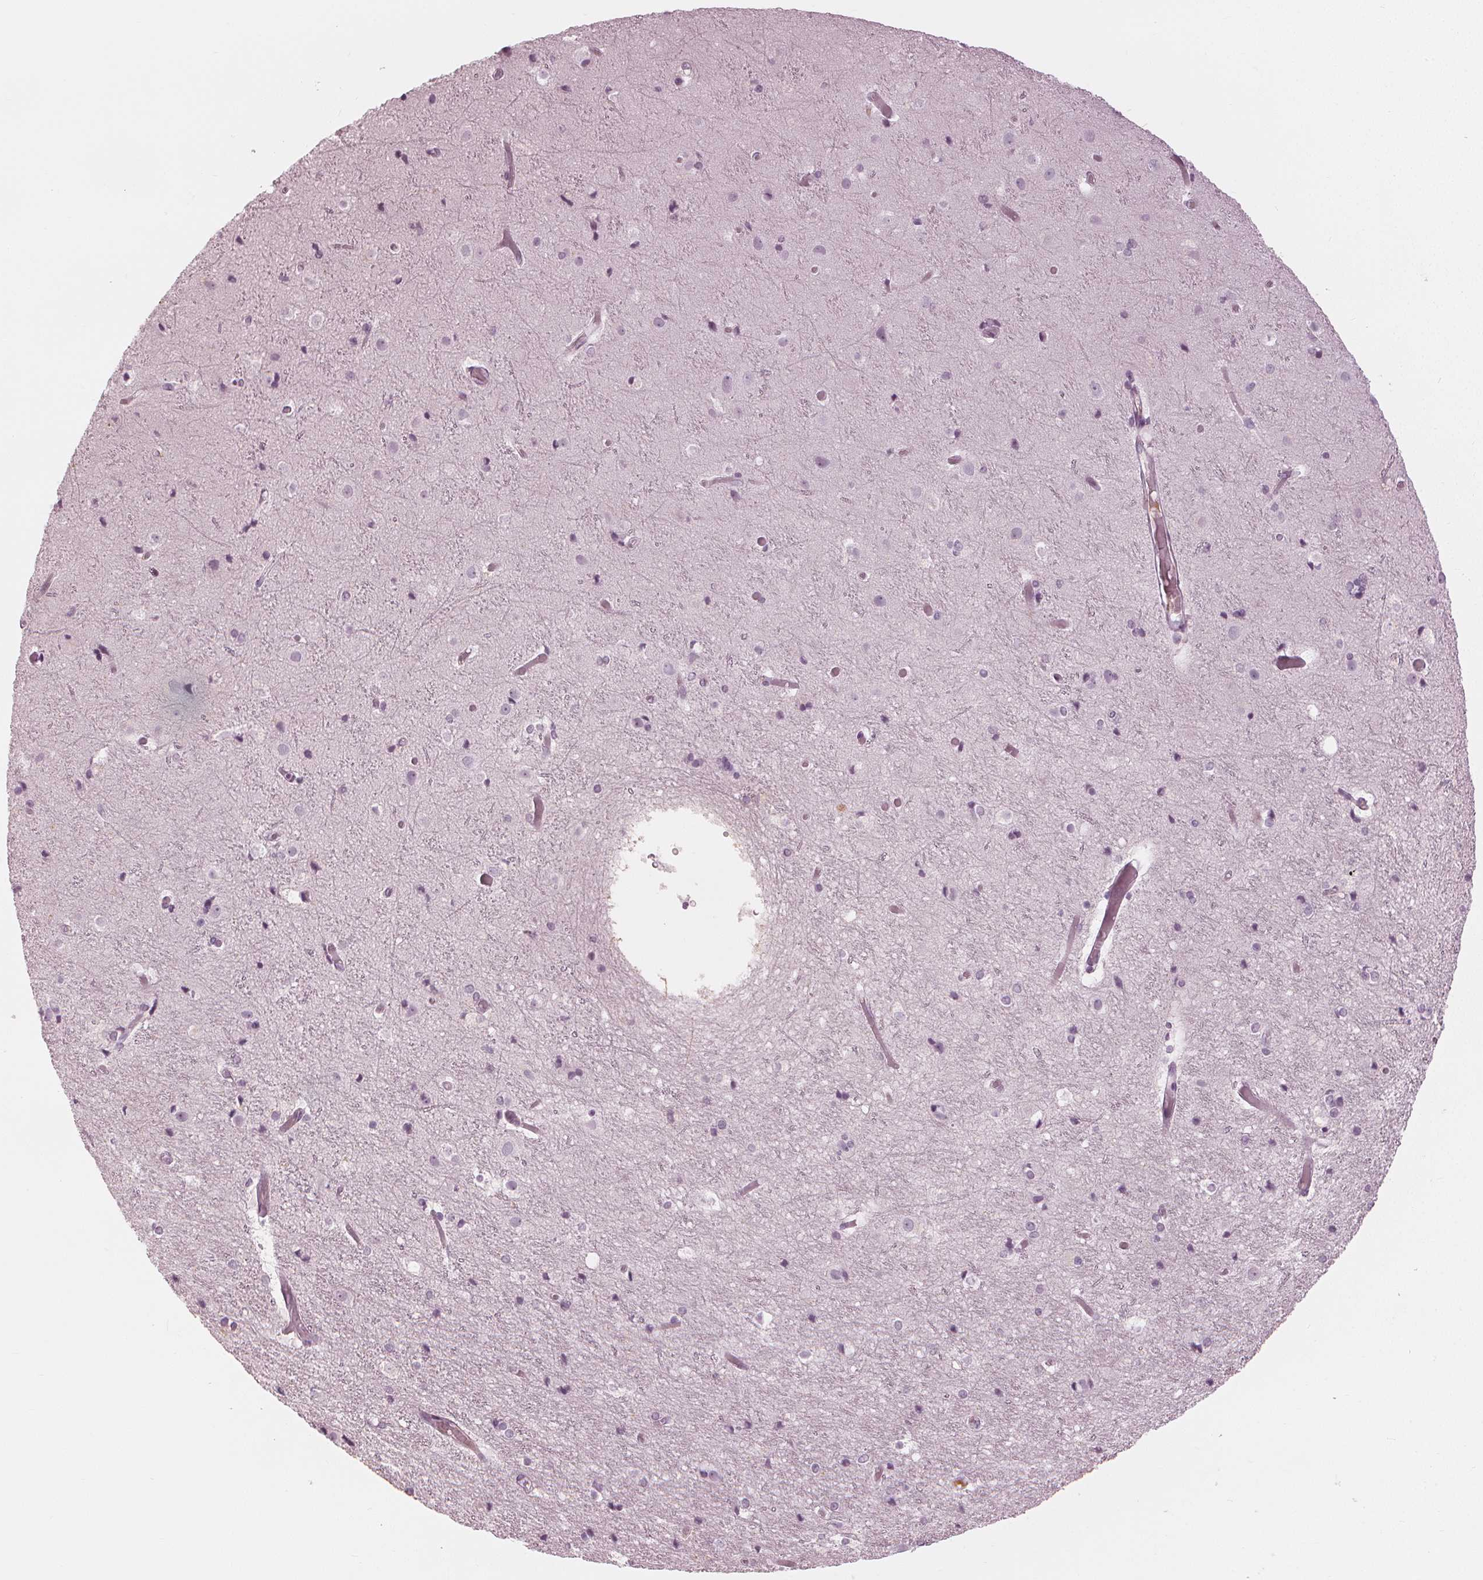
{"staining": {"intensity": "weak", "quantity": "<25%", "location": "cytoplasmic/membranous"}, "tissue": "cerebral cortex", "cell_type": "Endothelial cells", "image_type": "normal", "snomed": [{"axis": "morphology", "description": "Normal tissue, NOS"}, {"axis": "topography", "description": "Cerebral cortex"}], "caption": "Immunohistochemistry (IHC) of normal human cerebral cortex reveals no expression in endothelial cells.", "gene": "PAEP", "patient": {"sex": "female", "age": 52}}